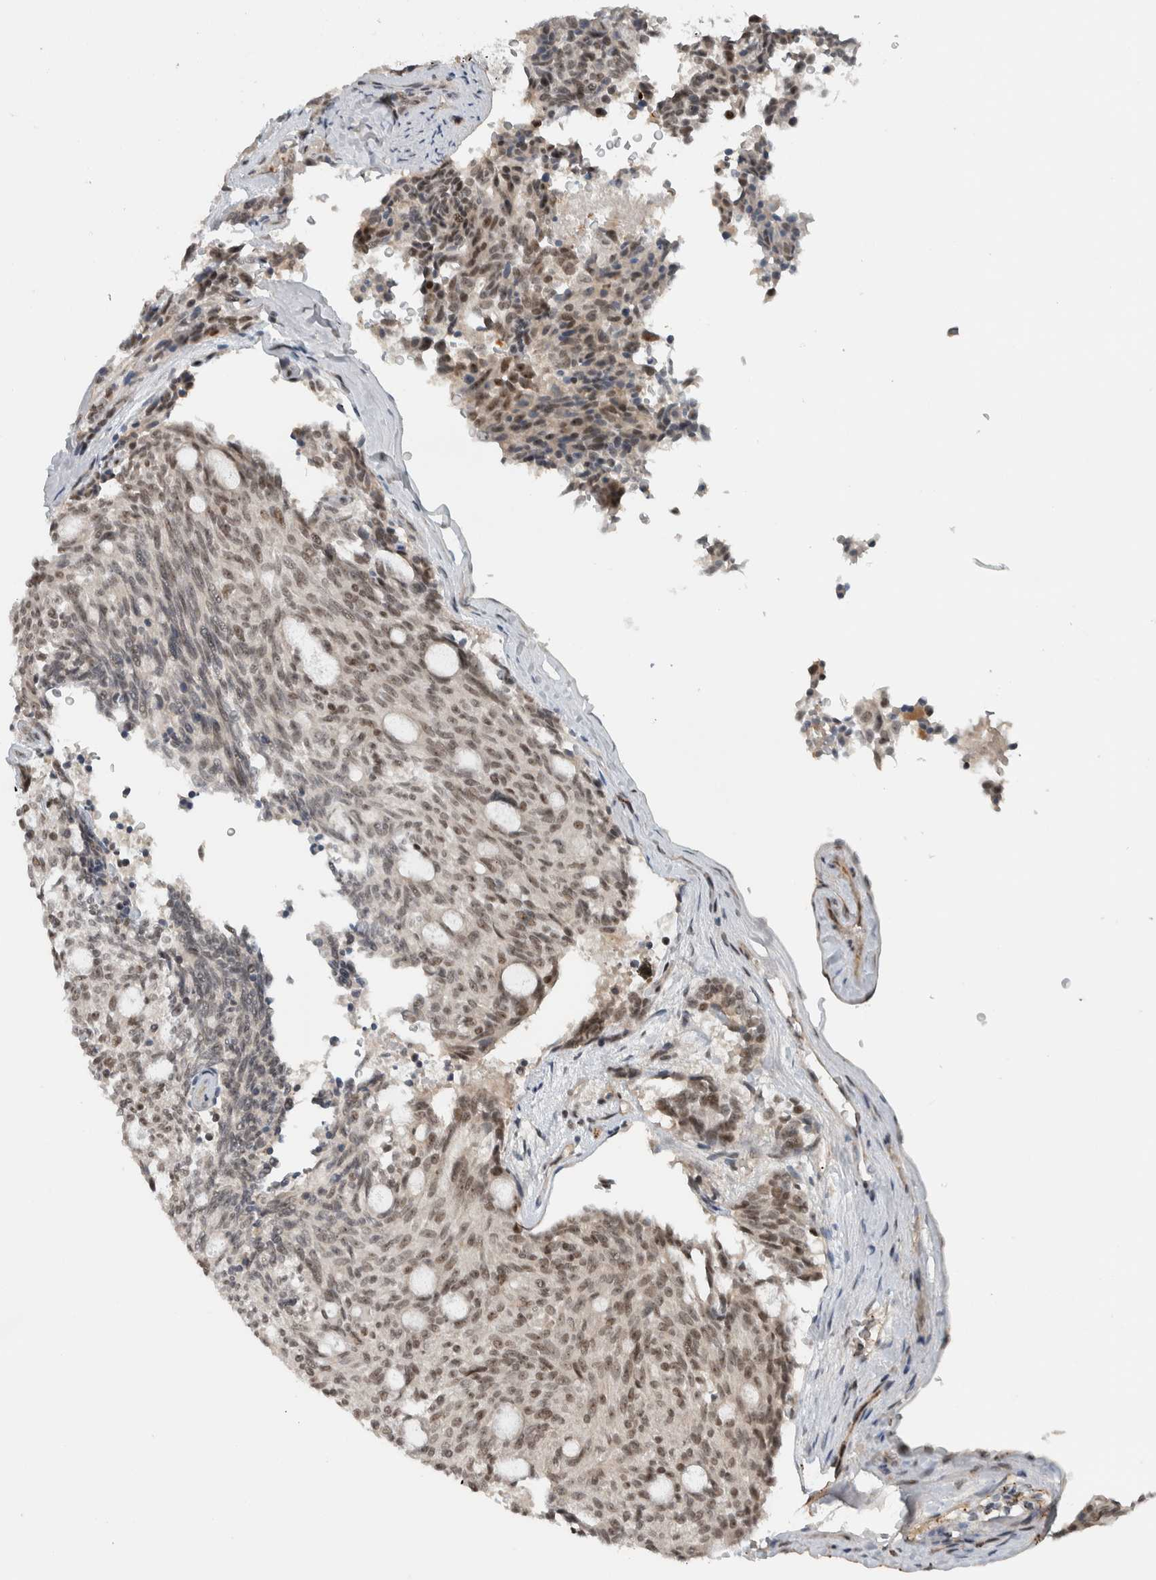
{"staining": {"intensity": "moderate", "quantity": ">75%", "location": "nuclear"}, "tissue": "carcinoid", "cell_type": "Tumor cells", "image_type": "cancer", "snomed": [{"axis": "morphology", "description": "Carcinoid, malignant, NOS"}, {"axis": "topography", "description": "Pancreas"}], "caption": "This histopathology image exhibits immunohistochemistry (IHC) staining of carcinoid (malignant), with medium moderate nuclear positivity in approximately >75% of tumor cells.", "gene": "ZFP91", "patient": {"sex": "female", "age": 54}}